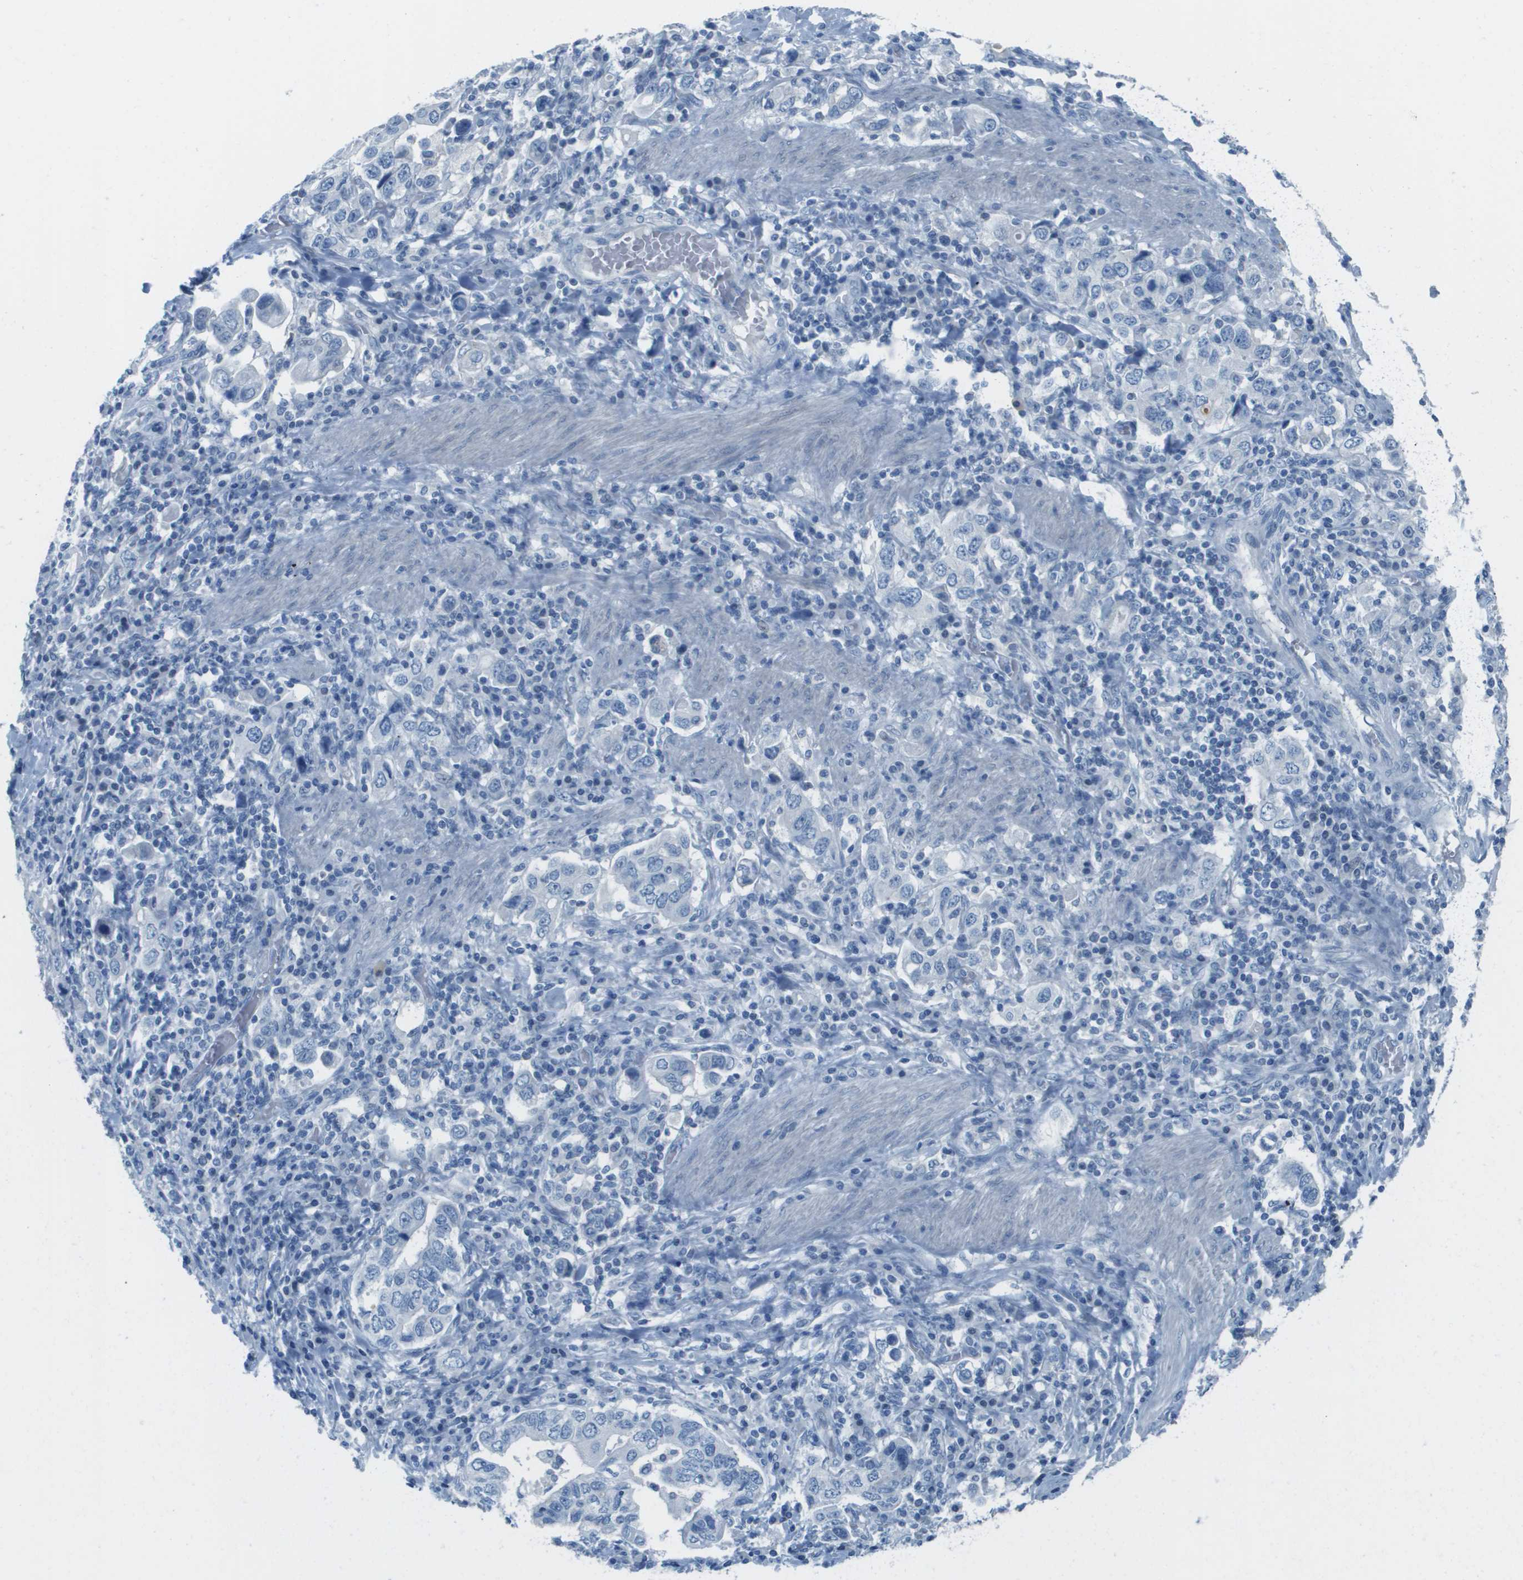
{"staining": {"intensity": "negative", "quantity": "none", "location": "none"}, "tissue": "stomach cancer", "cell_type": "Tumor cells", "image_type": "cancer", "snomed": [{"axis": "morphology", "description": "Adenocarcinoma, NOS"}, {"axis": "topography", "description": "Stomach, upper"}], "caption": "Tumor cells show no significant staining in stomach adenocarcinoma.", "gene": "CDHR2", "patient": {"sex": "male", "age": 62}}